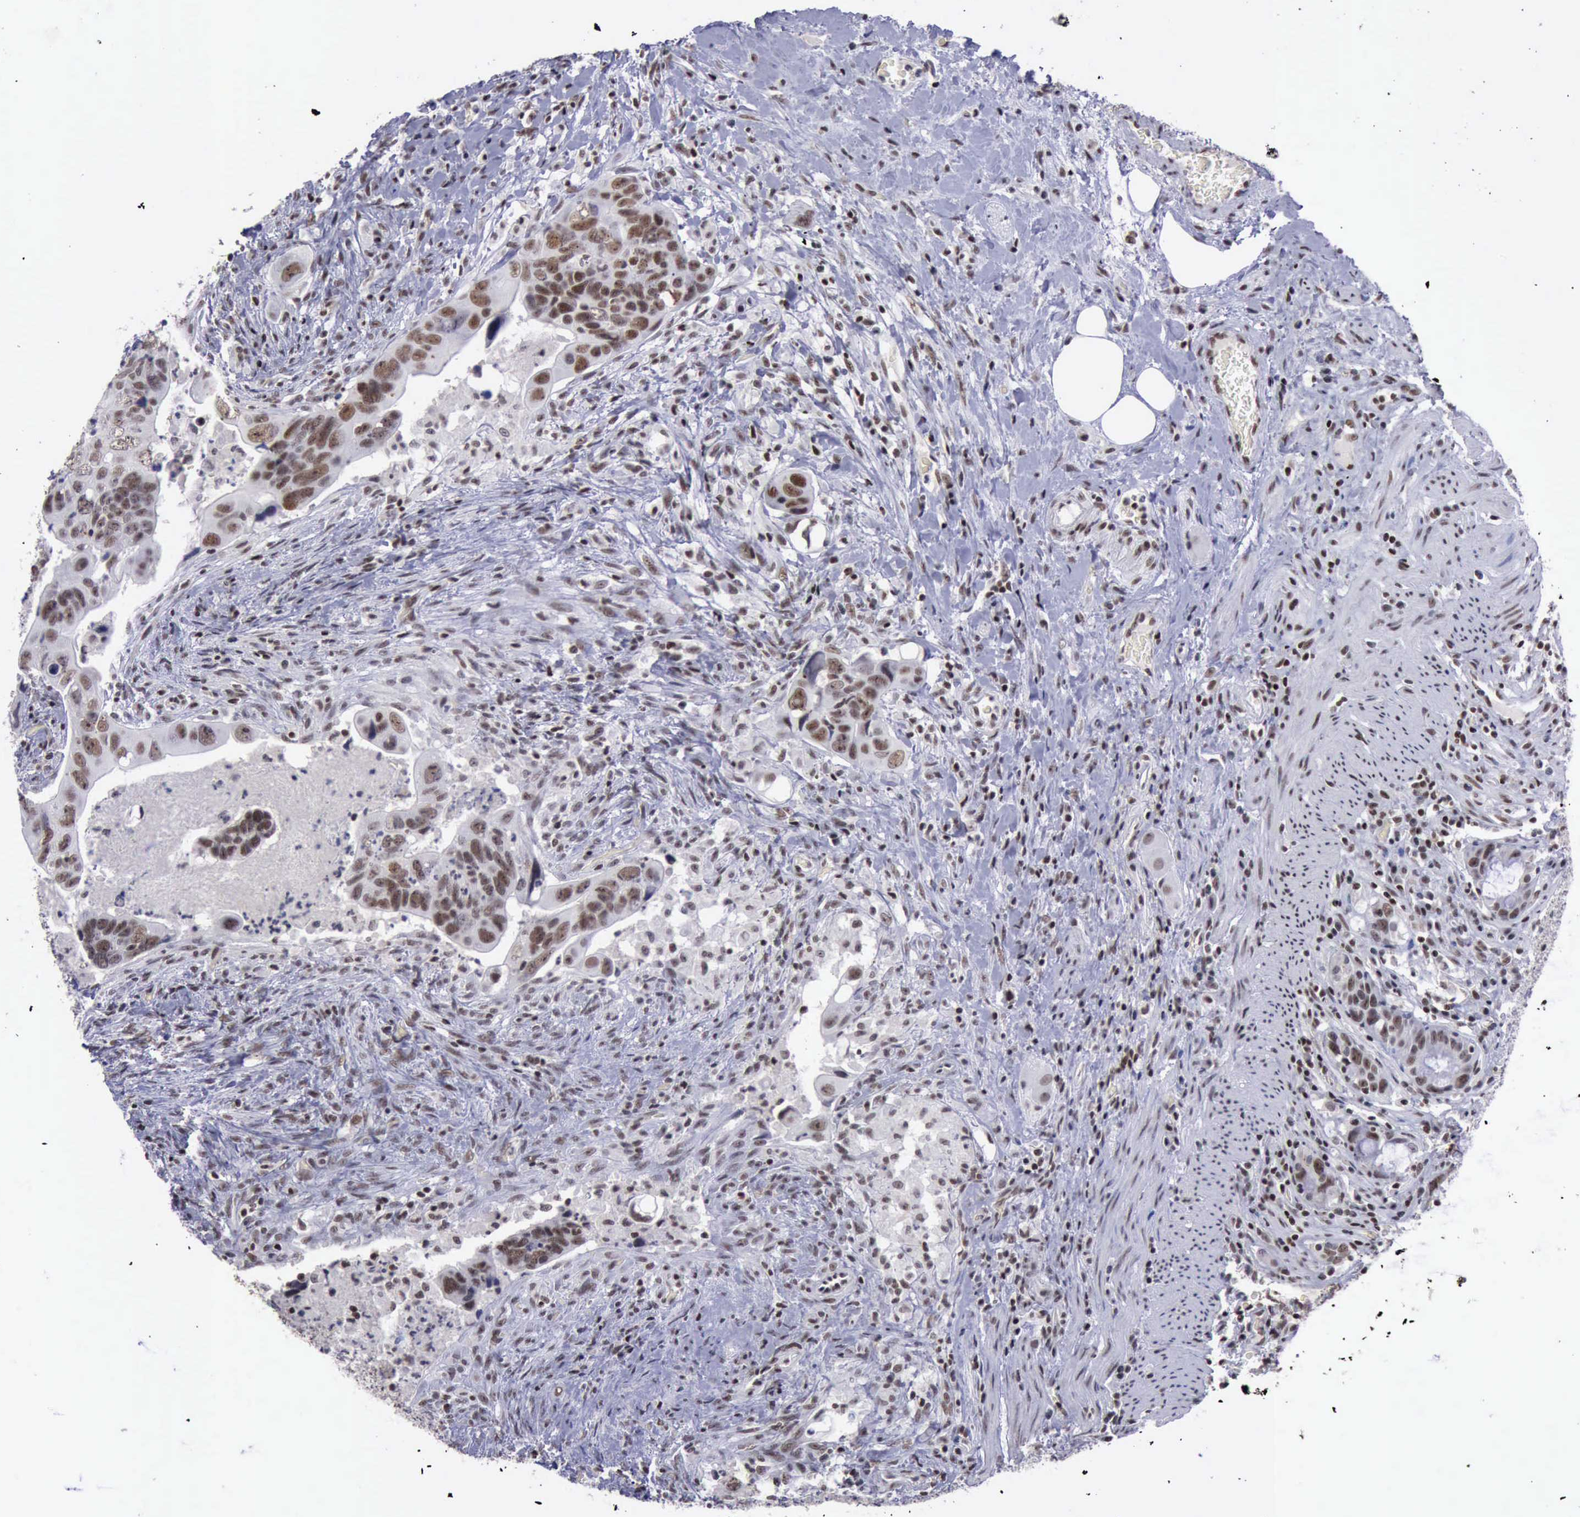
{"staining": {"intensity": "strong", "quantity": ">75%", "location": "nuclear"}, "tissue": "colorectal cancer", "cell_type": "Tumor cells", "image_type": "cancer", "snomed": [{"axis": "morphology", "description": "Adenocarcinoma, NOS"}, {"axis": "topography", "description": "Rectum"}], "caption": "DAB immunohistochemical staining of human adenocarcinoma (colorectal) demonstrates strong nuclear protein expression in about >75% of tumor cells. (DAB IHC with brightfield microscopy, high magnification).", "gene": "YY1", "patient": {"sex": "male", "age": 53}}